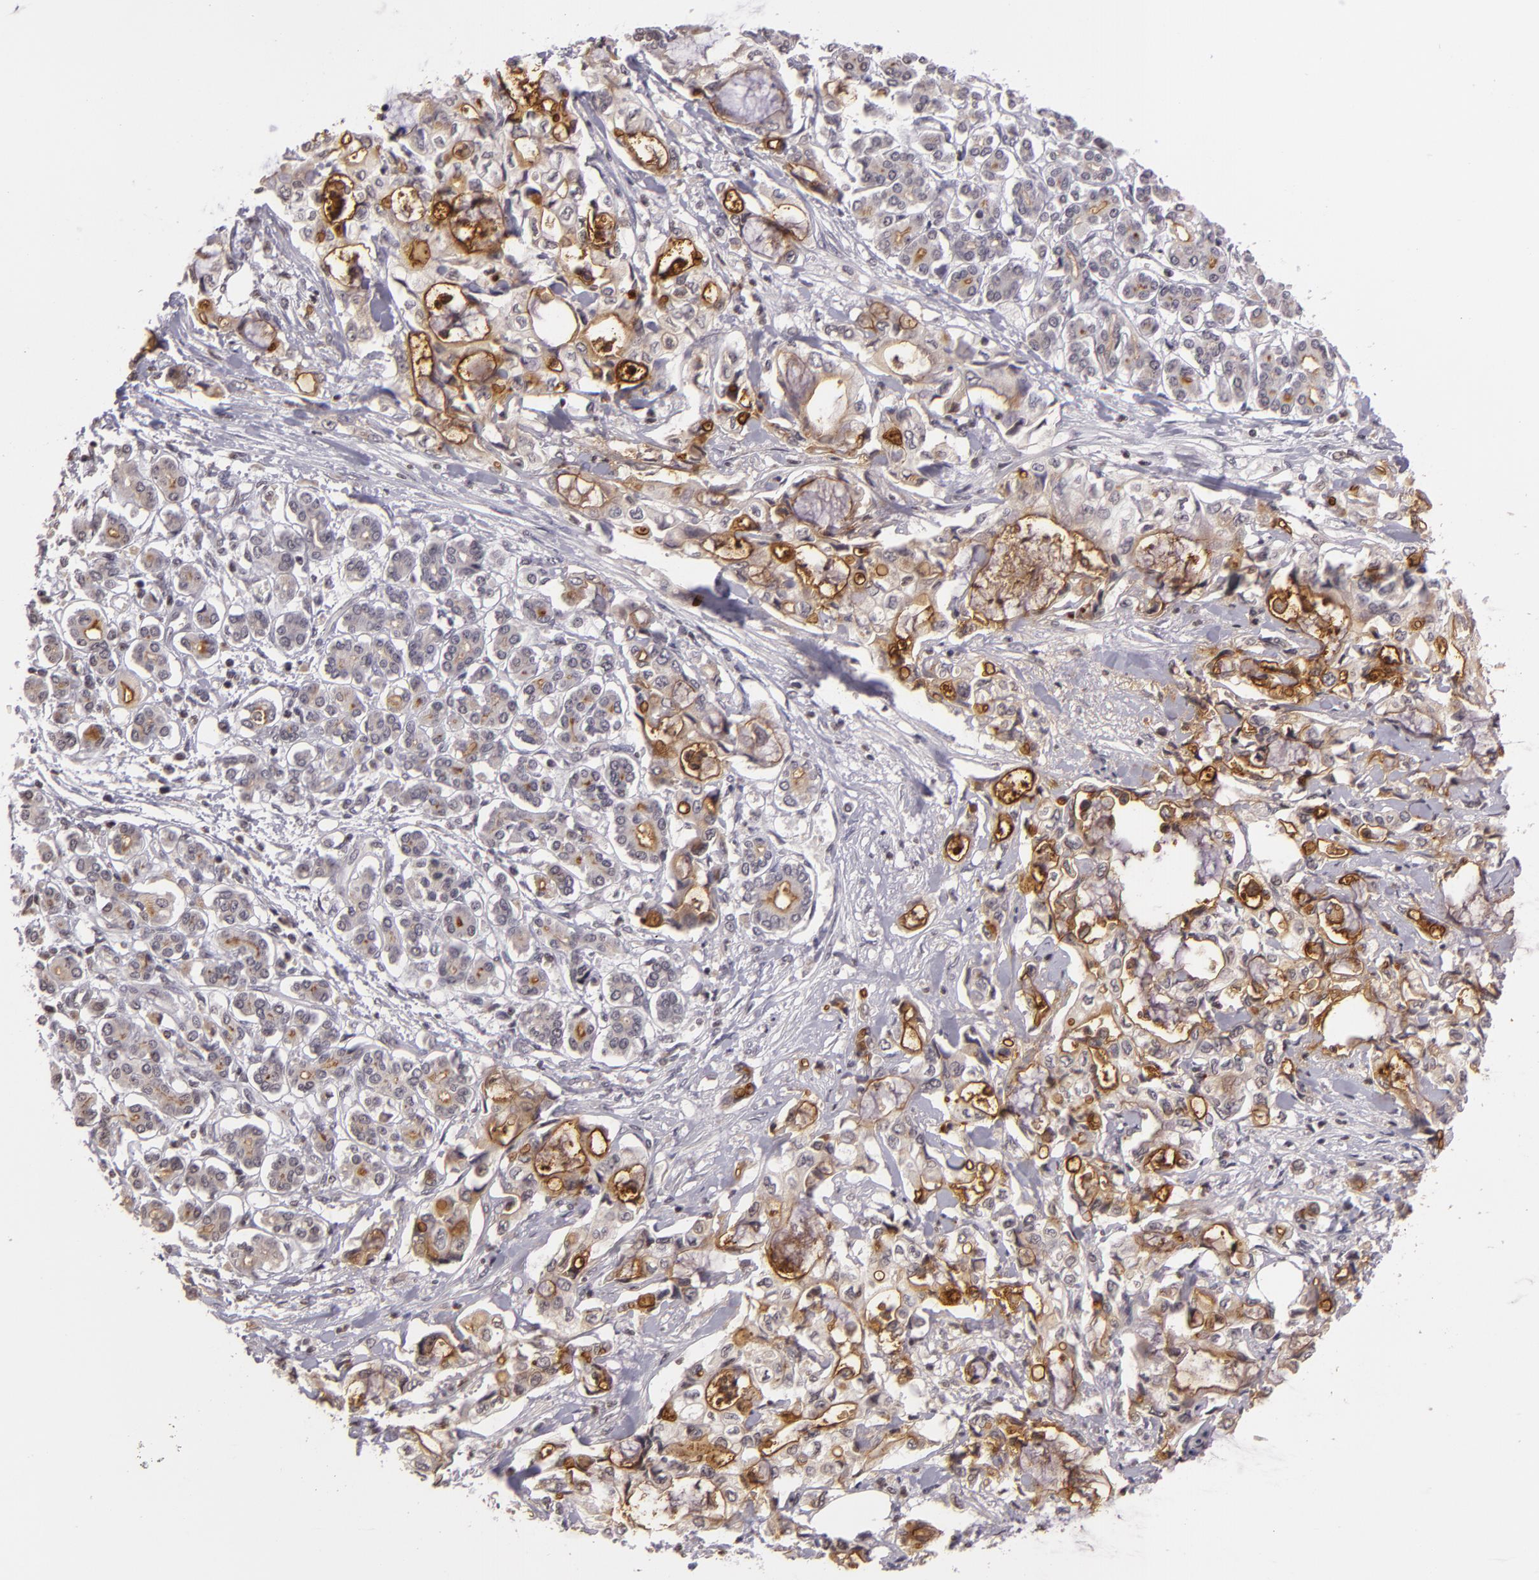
{"staining": {"intensity": "moderate", "quantity": ">75%", "location": "cytoplasmic/membranous"}, "tissue": "pancreatic cancer", "cell_type": "Tumor cells", "image_type": "cancer", "snomed": [{"axis": "morphology", "description": "Adenocarcinoma, NOS"}, {"axis": "topography", "description": "Pancreas"}], "caption": "The micrograph shows staining of pancreatic cancer (adenocarcinoma), revealing moderate cytoplasmic/membranous protein expression (brown color) within tumor cells.", "gene": "MUC1", "patient": {"sex": "female", "age": 70}}